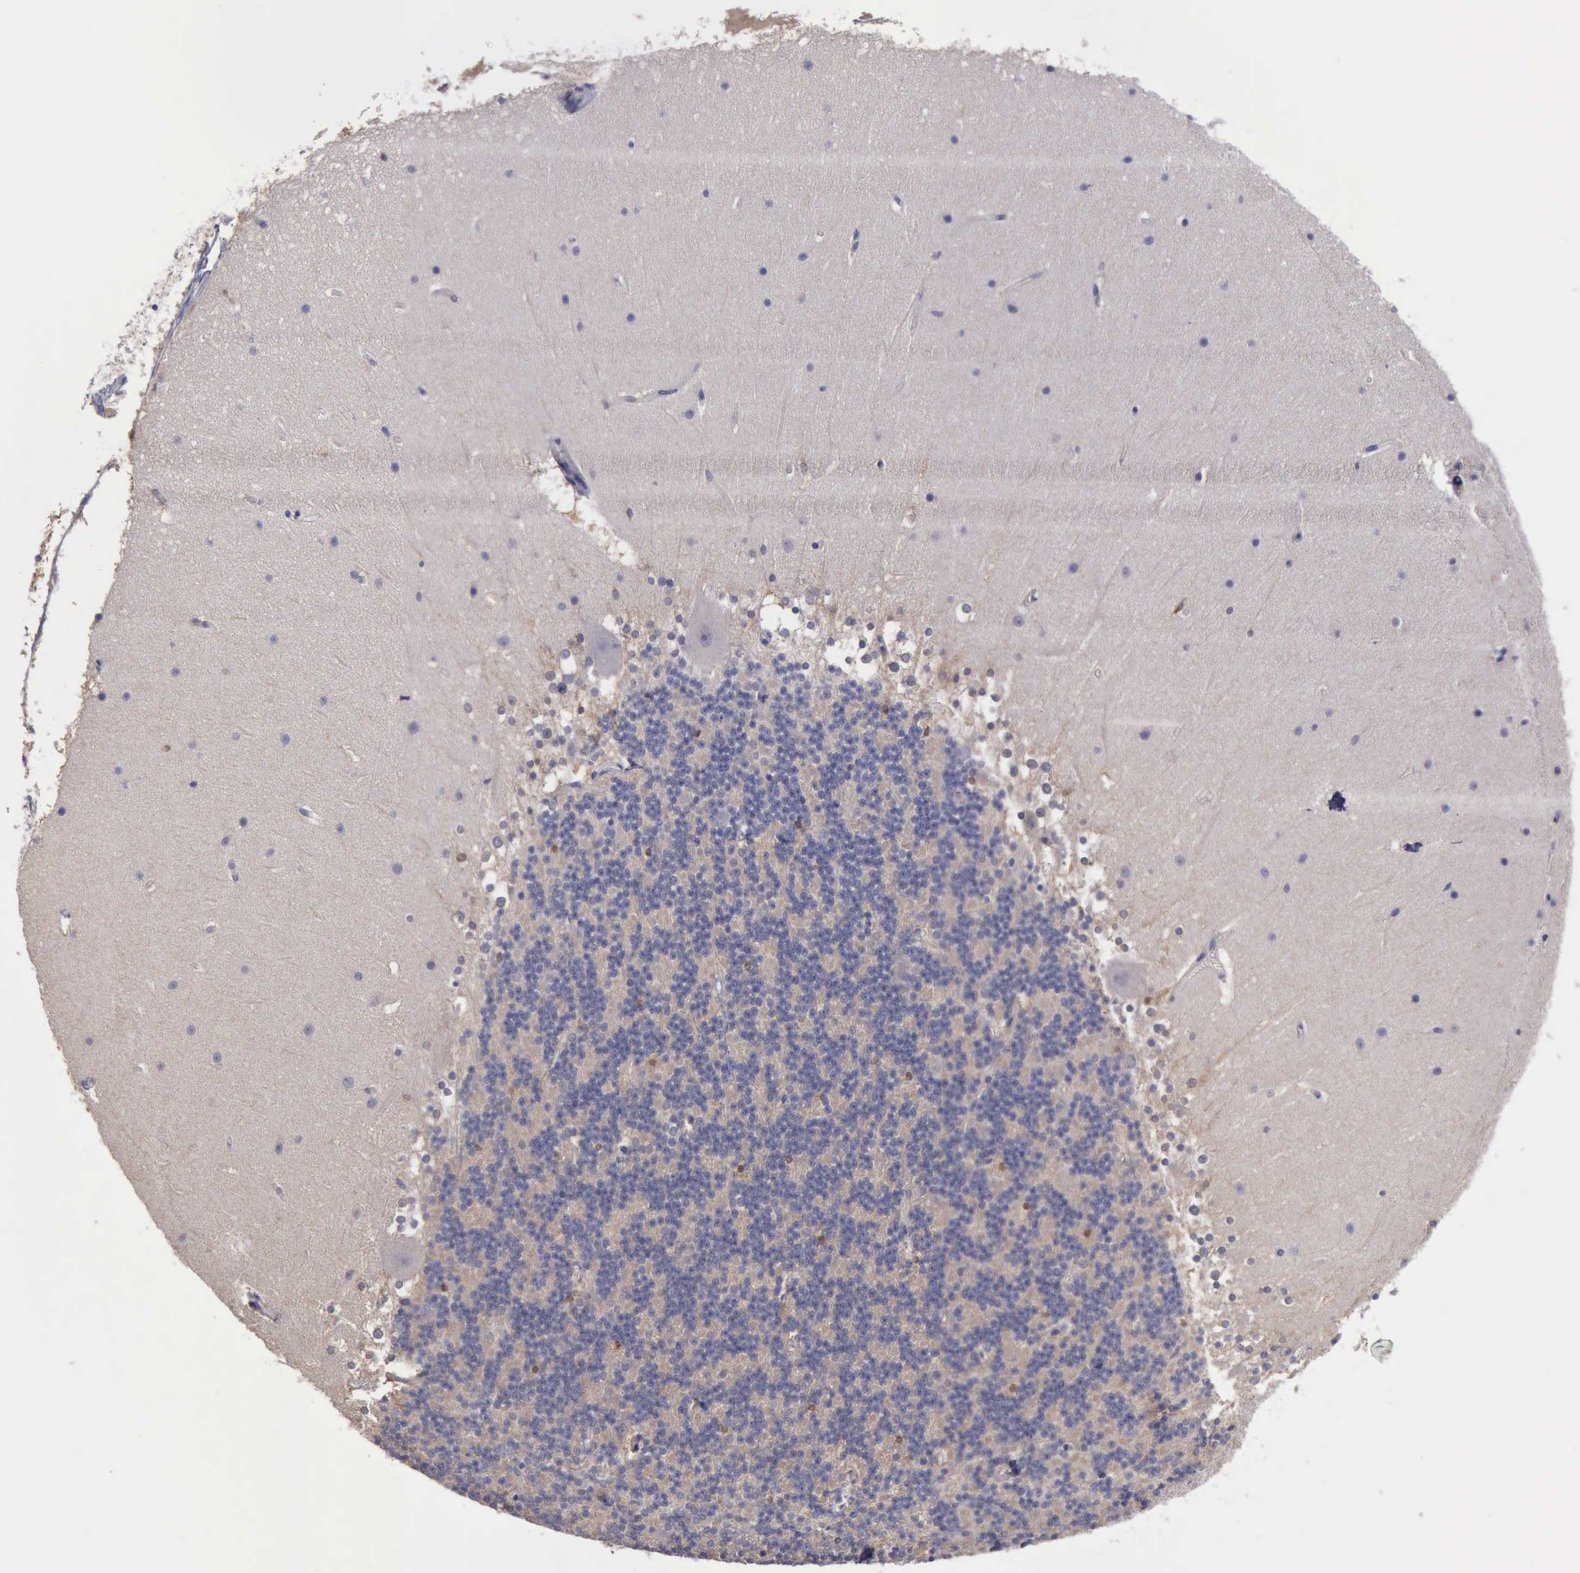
{"staining": {"intensity": "weak", "quantity": "<25%", "location": "nuclear"}, "tissue": "cerebellum", "cell_type": "Cells in granular layer", "image_type": "normal", "snomed": [{"axis": "morphology", "description": "Normal tissue, NOS"}, {"axis": "topography", "description": "Cerebellum"}], "caption": "Immunohistochemistry (IHC) image of benign cerebellum: human cerebellum stained with DAB (3,3'-diaminobenzidine) demonstrates no significant protein staining in cells in granular layer.", "gene": "PHKA1", "patient": {"sex": "female", "age": 19}}